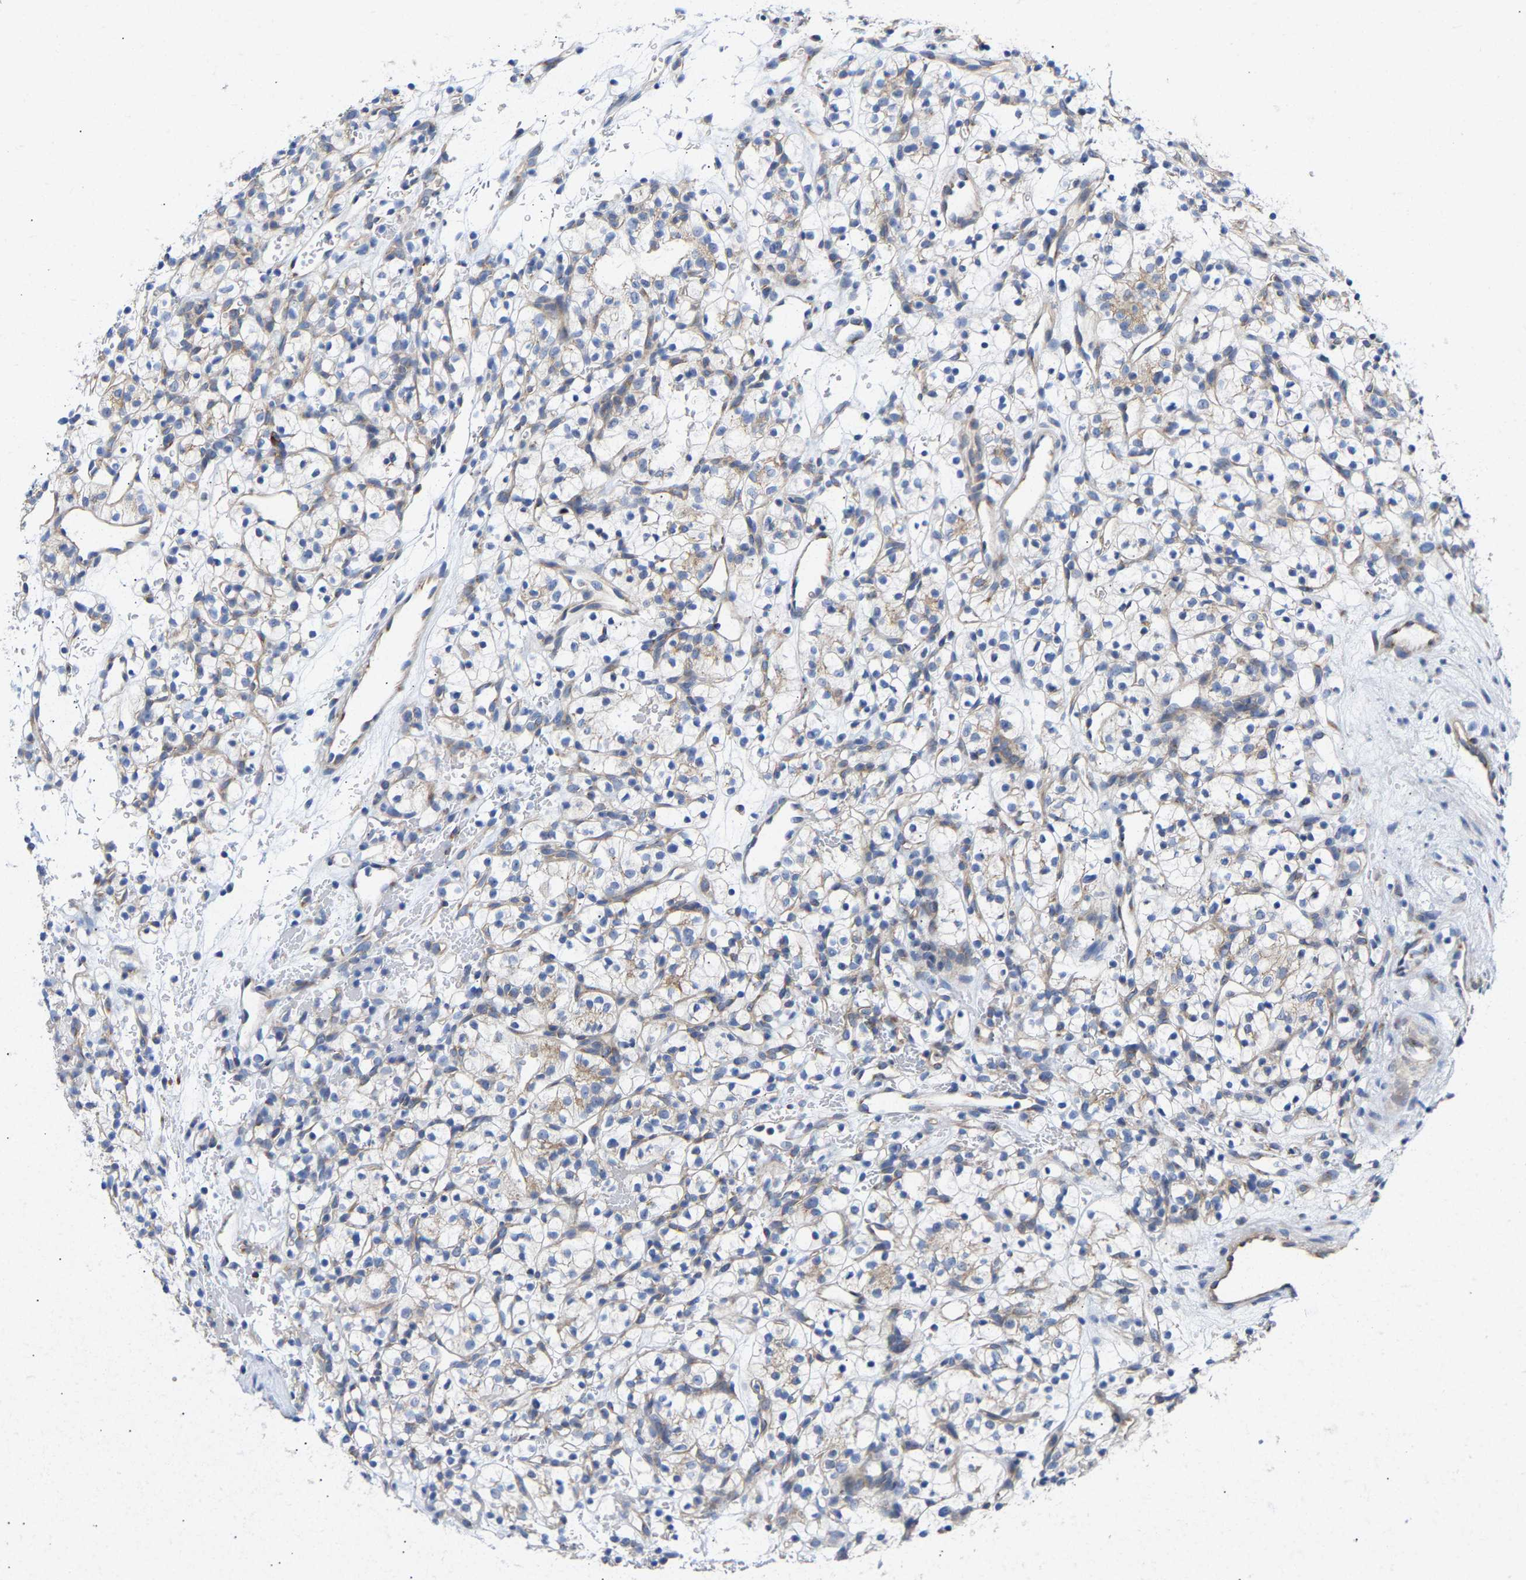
{"staining": {"intensity": "moderate", "quantity": "<25%", "location": "cytoplasmic/membranous"}, "tissue": "renal cancer", "cell_type": "Tumor cells", "image_type": "cancer", "snomed": [{"axis": "morphology", "description": "Adenocarcinoma, NOS"}, {"axis": "topography", "description": "Kidney"}], "caption": "Moderate cytoplasmic/membranous staining for a protein is seen in about <25% of tumor cells of renal cancer using immunohistochemistry (IHC).", "gene": "PPP1R15A", "patient": {"sex": "female", "age": 57}}